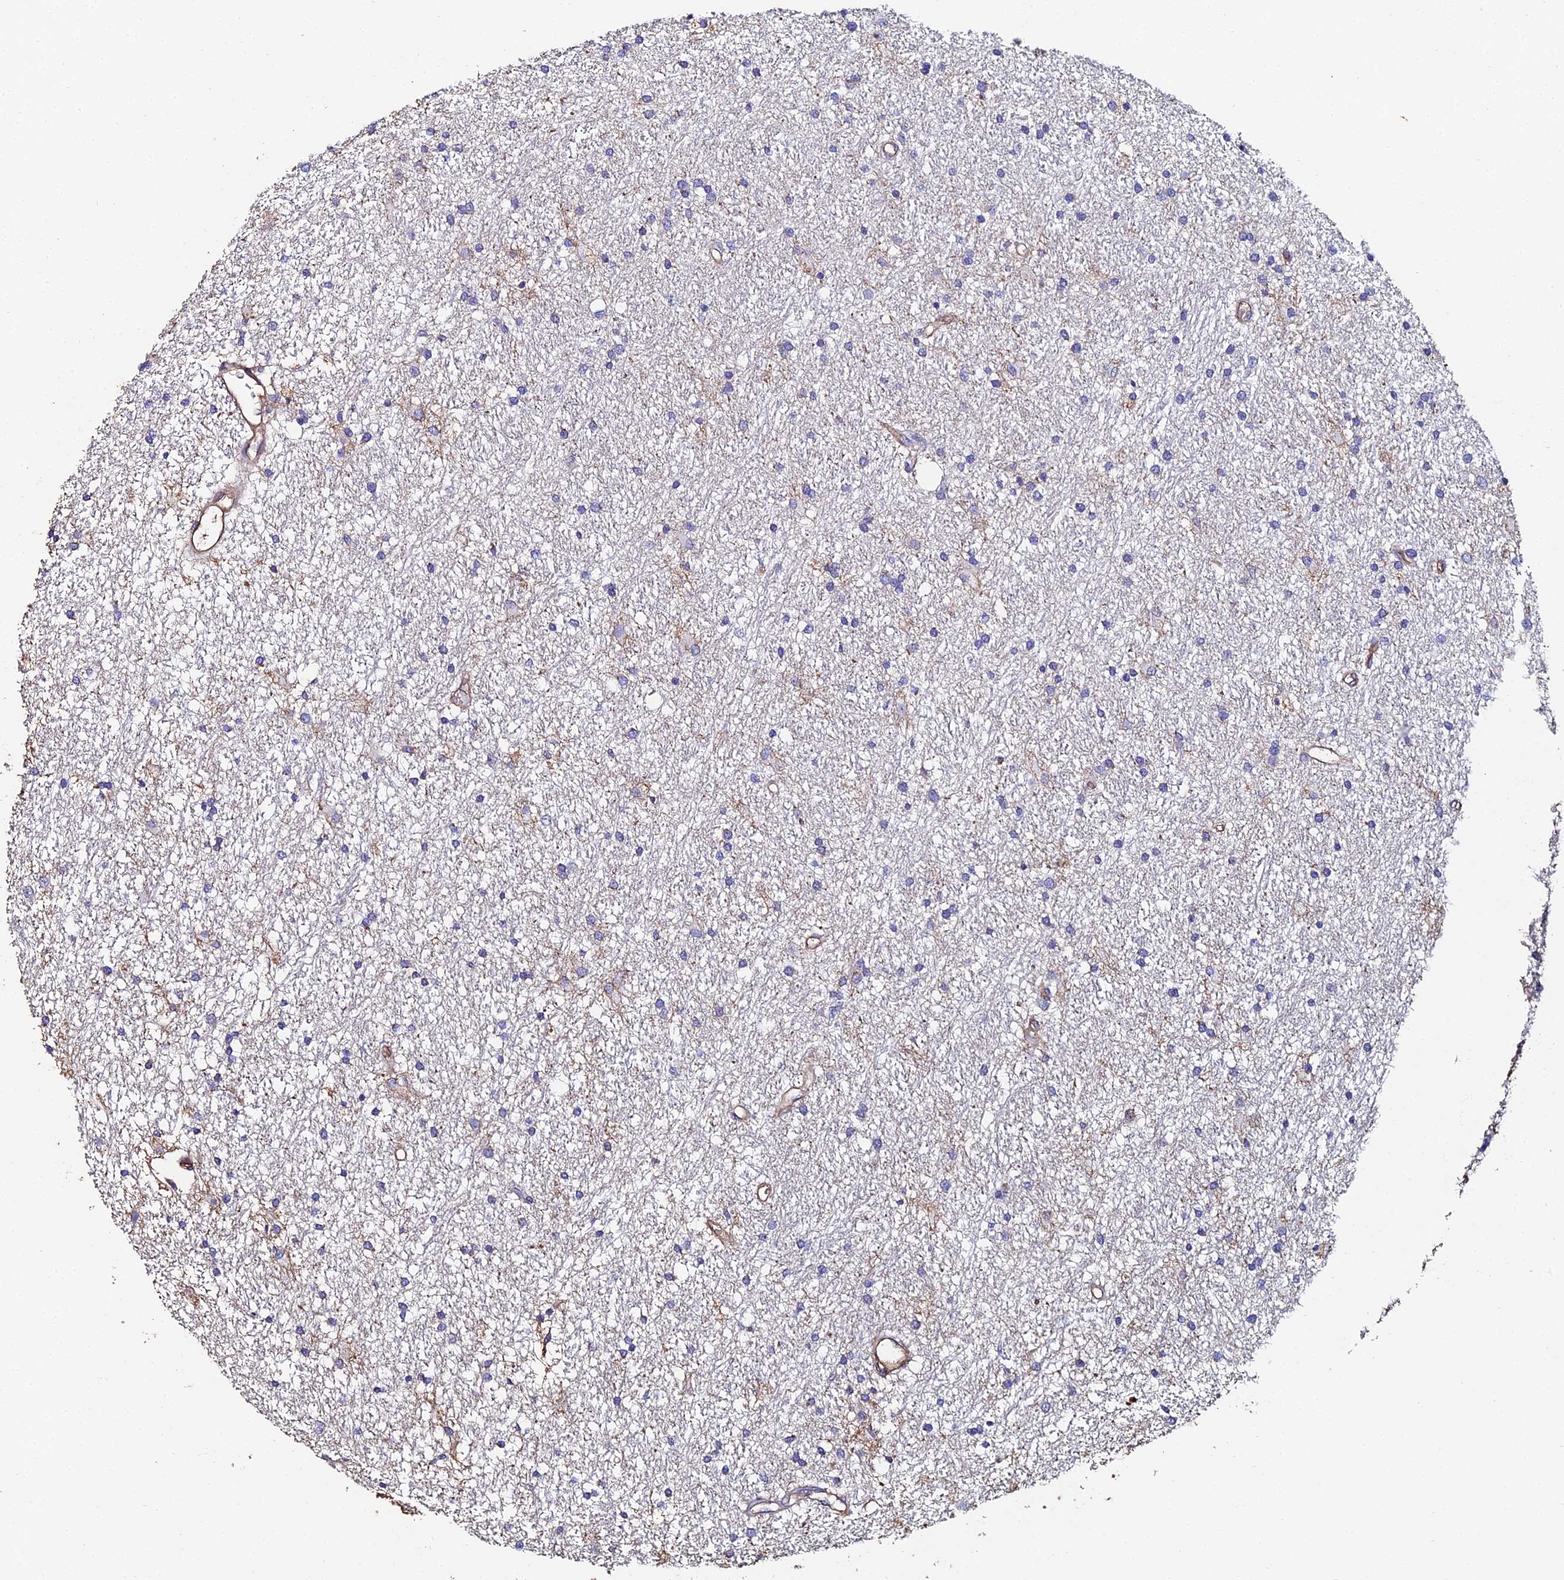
{"staining": {"intensity": "negative", "quantity": "none", "location": "none"}, "tissue": "glioma", "cell_type": "Tumor cells", "image_type": "cancer", "snomed": [{"axis": "morphology", "description": "Glioma, malignant, High grade"}, {"axis": "topography", "description": "Brain"}], "caption": "Protein analysis of malignant high-grade glioma reveals no significant expression in tumor cells.", "gene": "C6", "patient": {"sex": "male", "age": 77}}